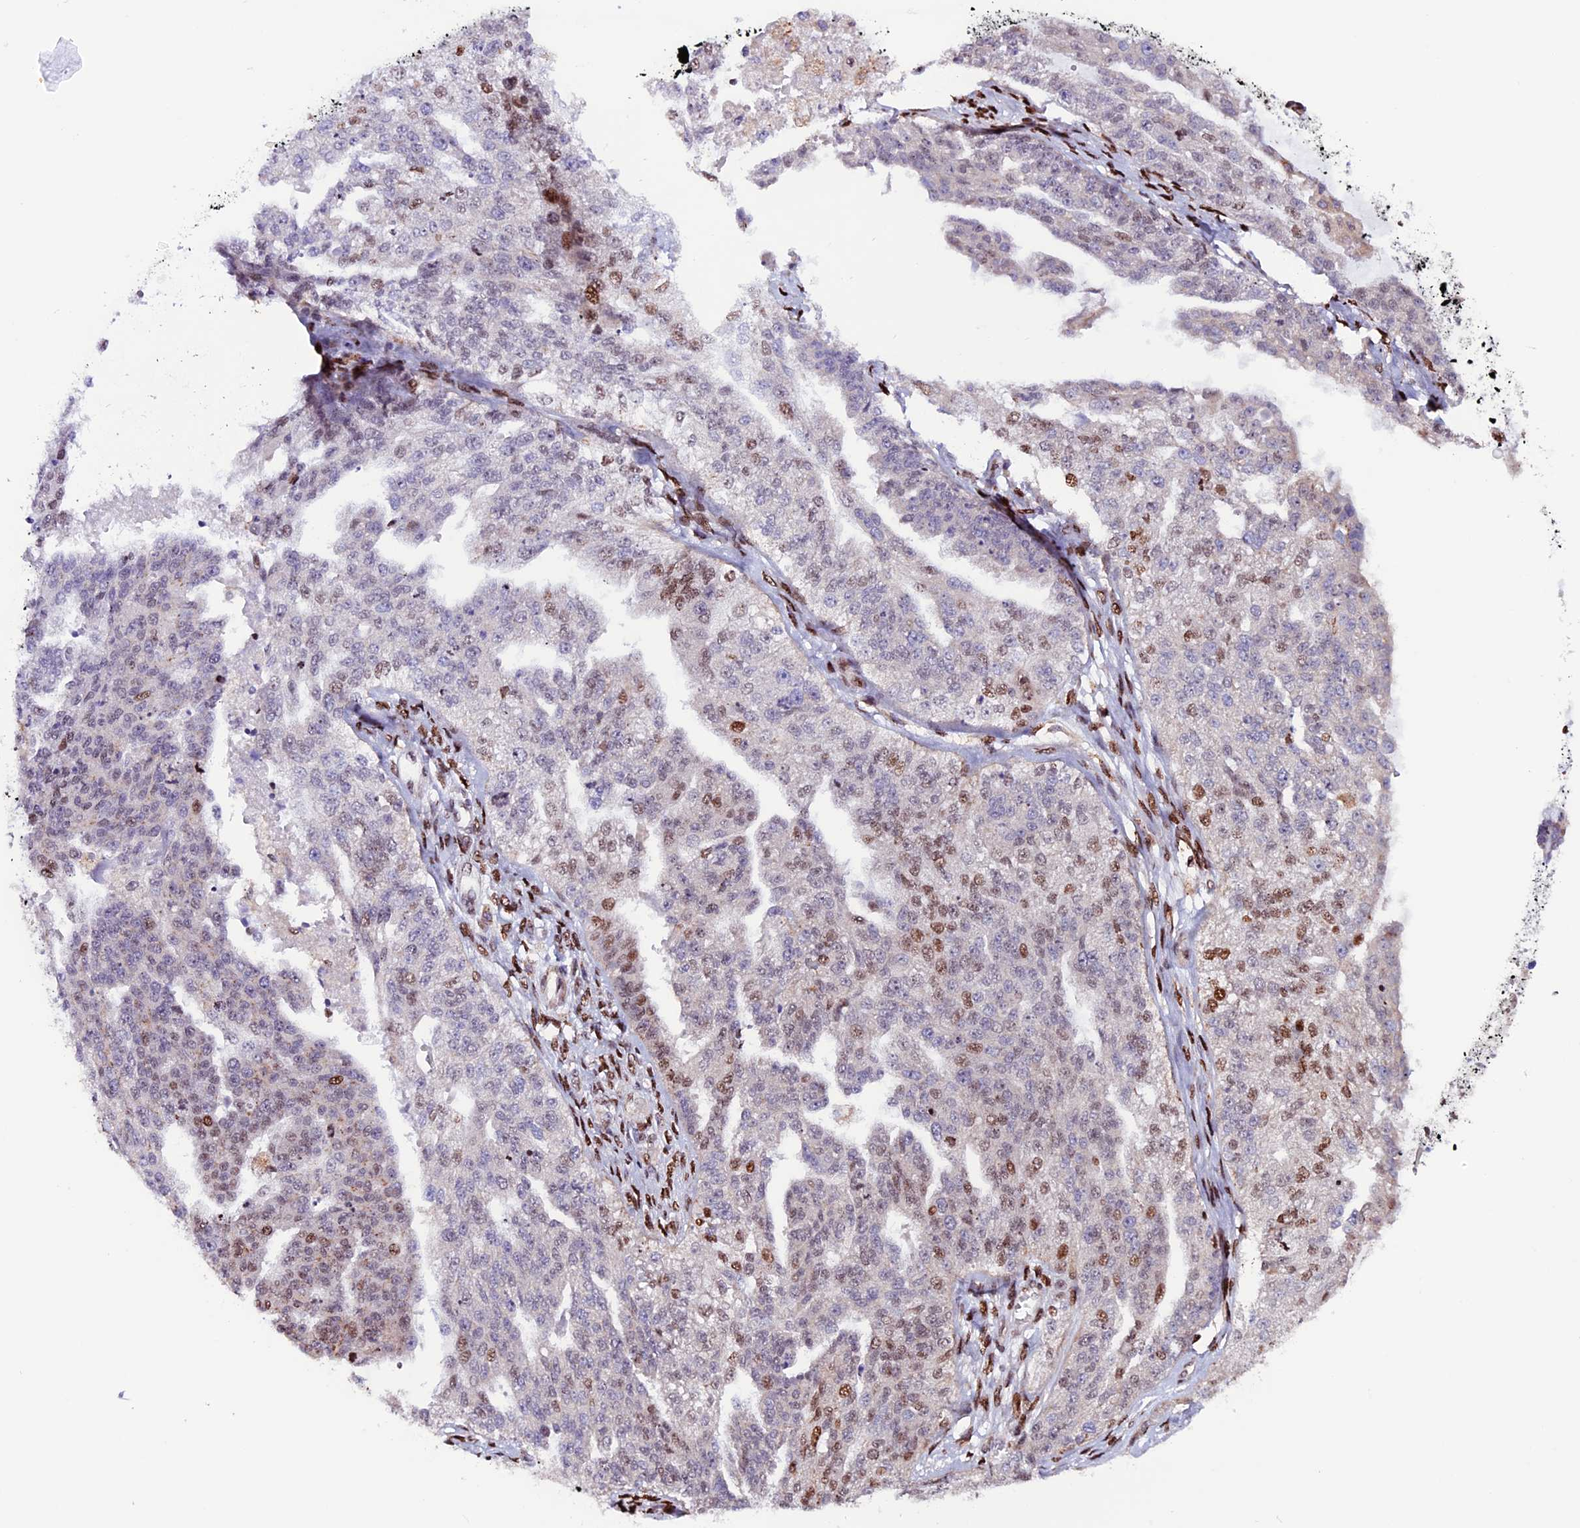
{"staining": {"intensity": "moderate", "quantity": "<25%", "location": "nuclear"}, "tissue": "ovarian cancer", "cell_type": "Tumor cells", "image_type": "cancer", "snomed": [{"axis": "morphology", "description": "Cystadenocarcinoma, serous, NOS"}, {"axis": "topography", "description": "Ovary"}], "caption": "Ovarian cancer was stained to show a protein in brown. There is low levels of moderate nuclear positivity in about <25% of tumor cells.", "gene": "RINL", "patient": {"sex": "female", "age": 58}}